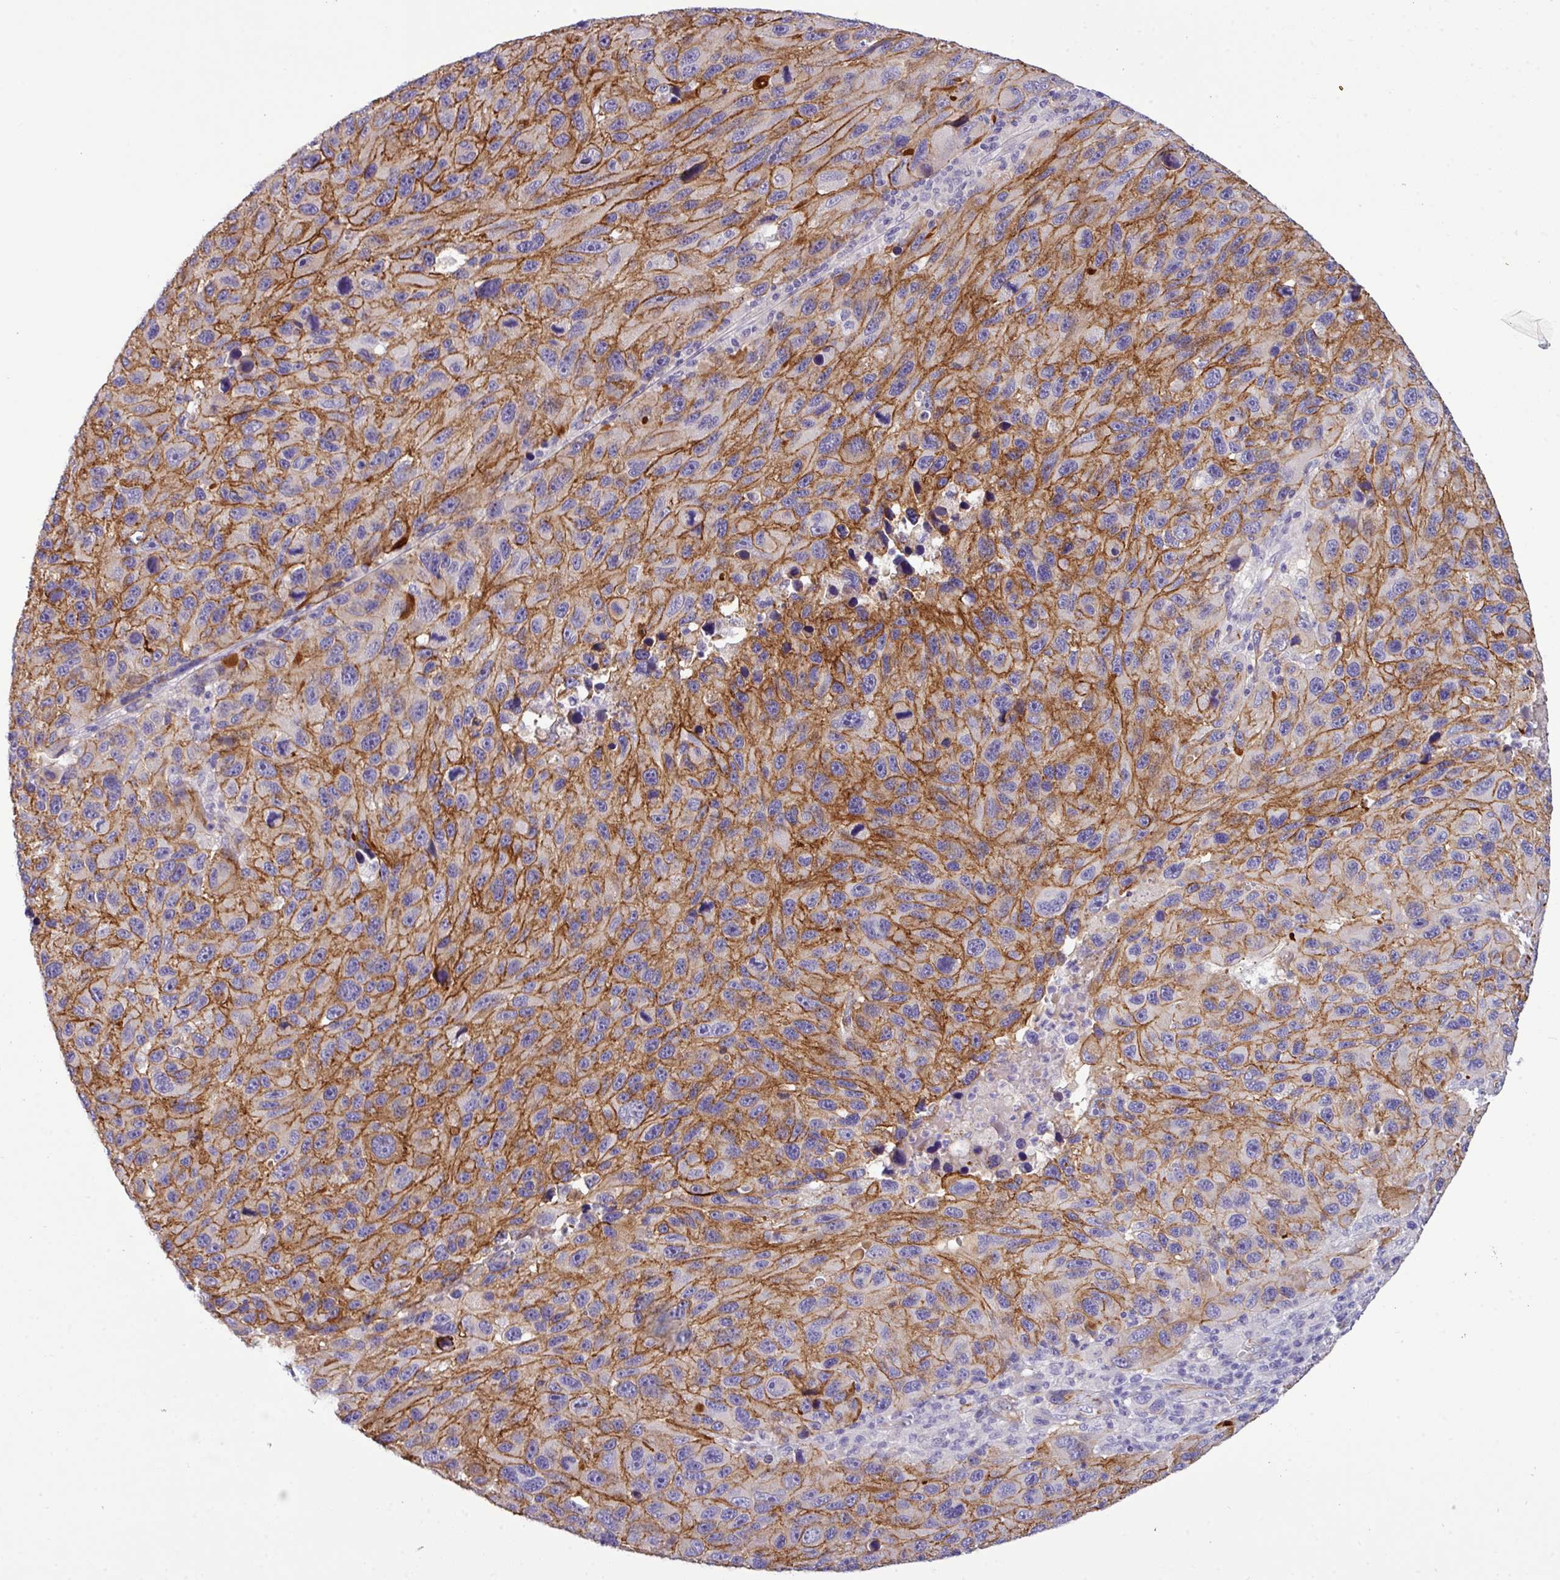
{"staining": {"intensity": "moderate", "quantity": ">75%", "location": "cytoplasmic/membranous"}, "tissue": "melanoma", "cell_type": "Tumor cells", "image_type": "cancer", "snomed": [{"axis": "morphology", "description": "Malignant melanoma, NOS"}, {"axis": "topography", "description": "Skin"}], "caption": "Human melanoma stained with a brown dye displays moderate cytoplasmic/membranous positive staining in approximately >75% of tumor cells.", "gene": "PARD6A", "patient": {"sex": "male", "age": 53}}